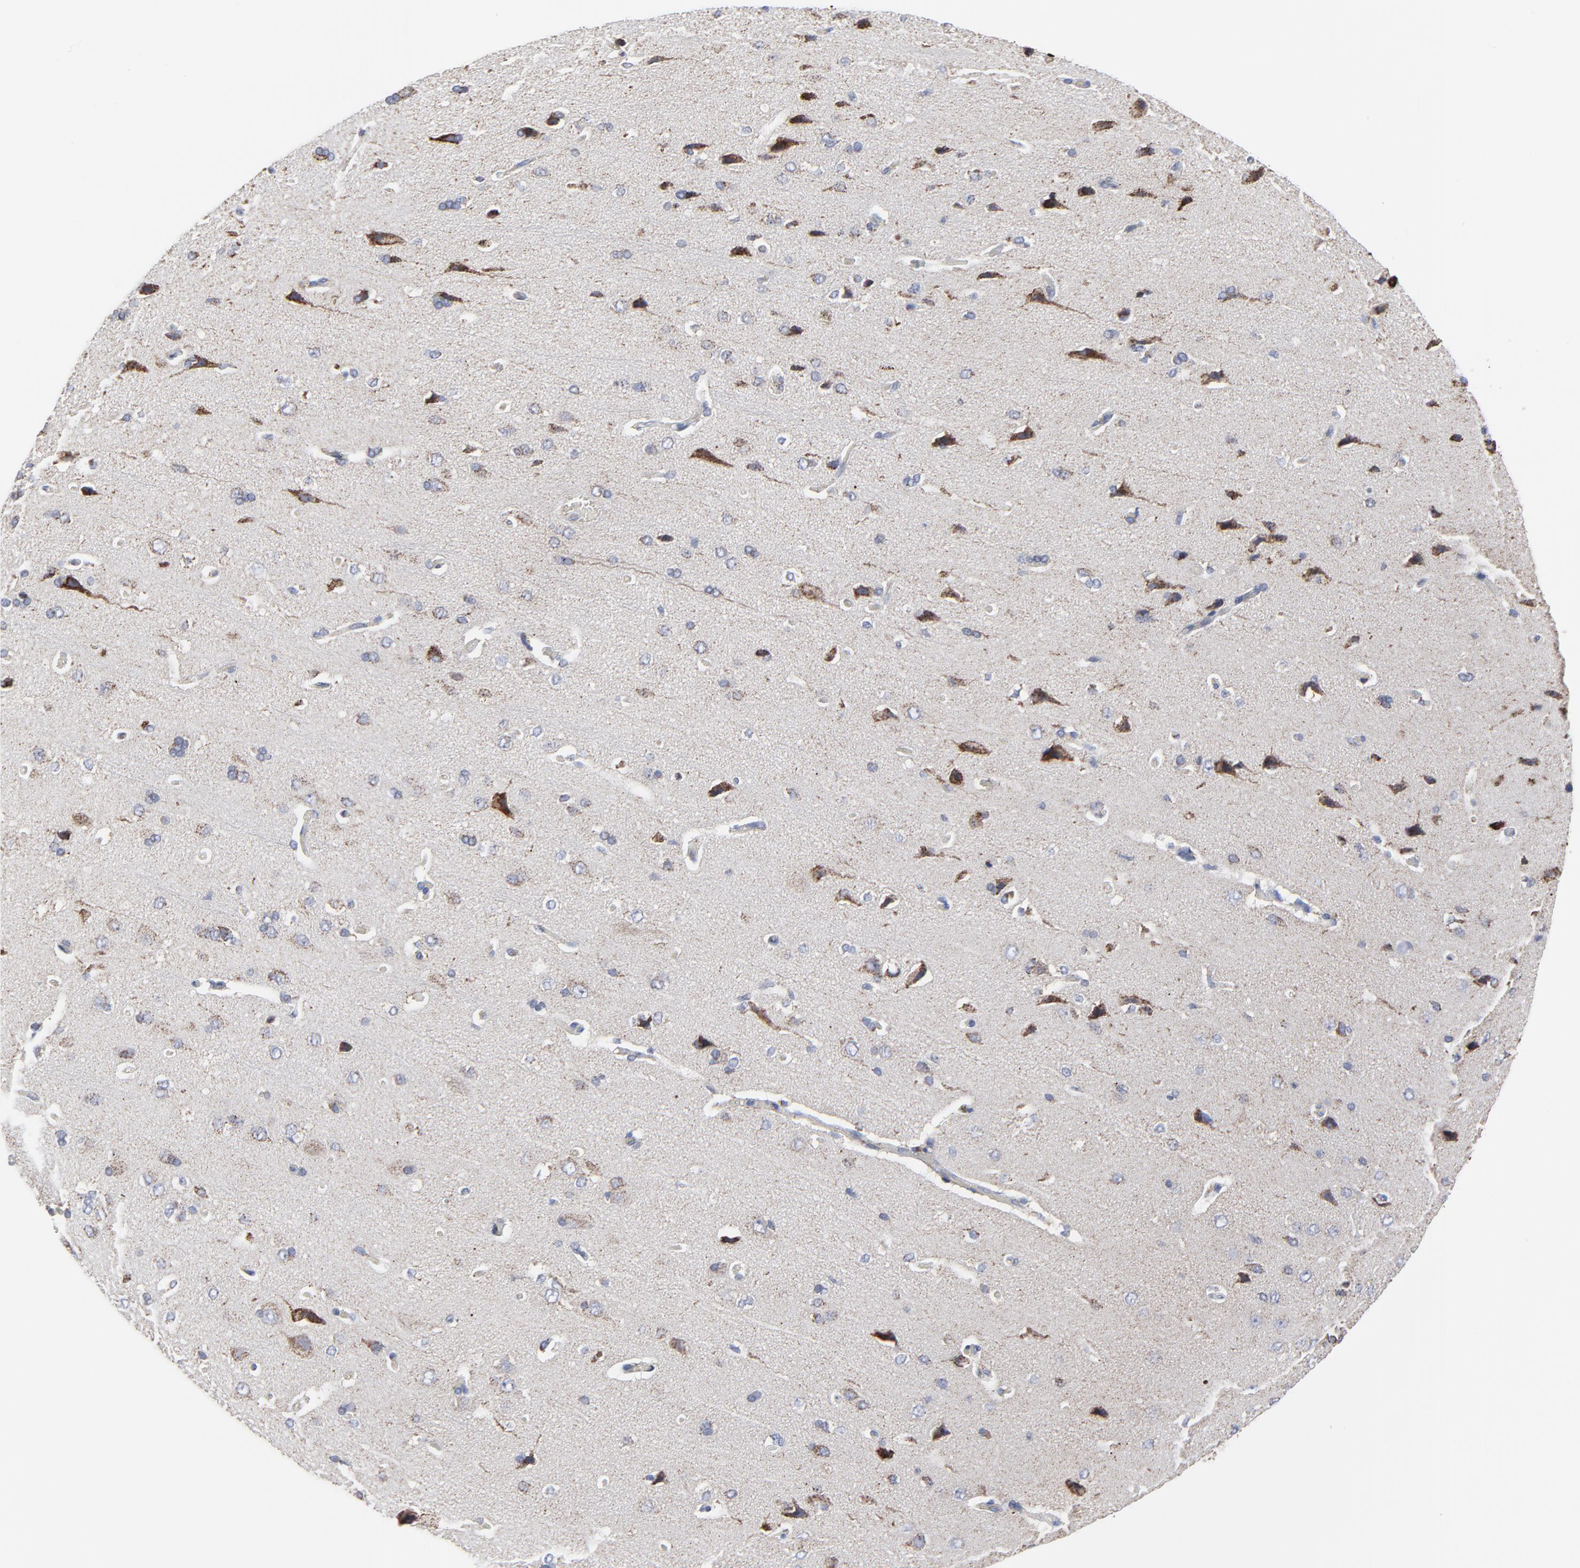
{"staining": {"intensity": "negative", "quantity": "none", "location": "none"}, "tissue": "cerebral cortex", "cell_type": "Endothelial cells", "image_type": "normal", "snomed": [{"axis": "morphology", "description": "Normal tissue, NOS"}, {"axis": "topography", "description": "Cerebral cortex"}], "caption": "Cerebral cortex stained for a protein using IHC shows no positivity endothelial cells.", "gene": "TXNRD2", "patient": {"sex": "male", "age": 62}}